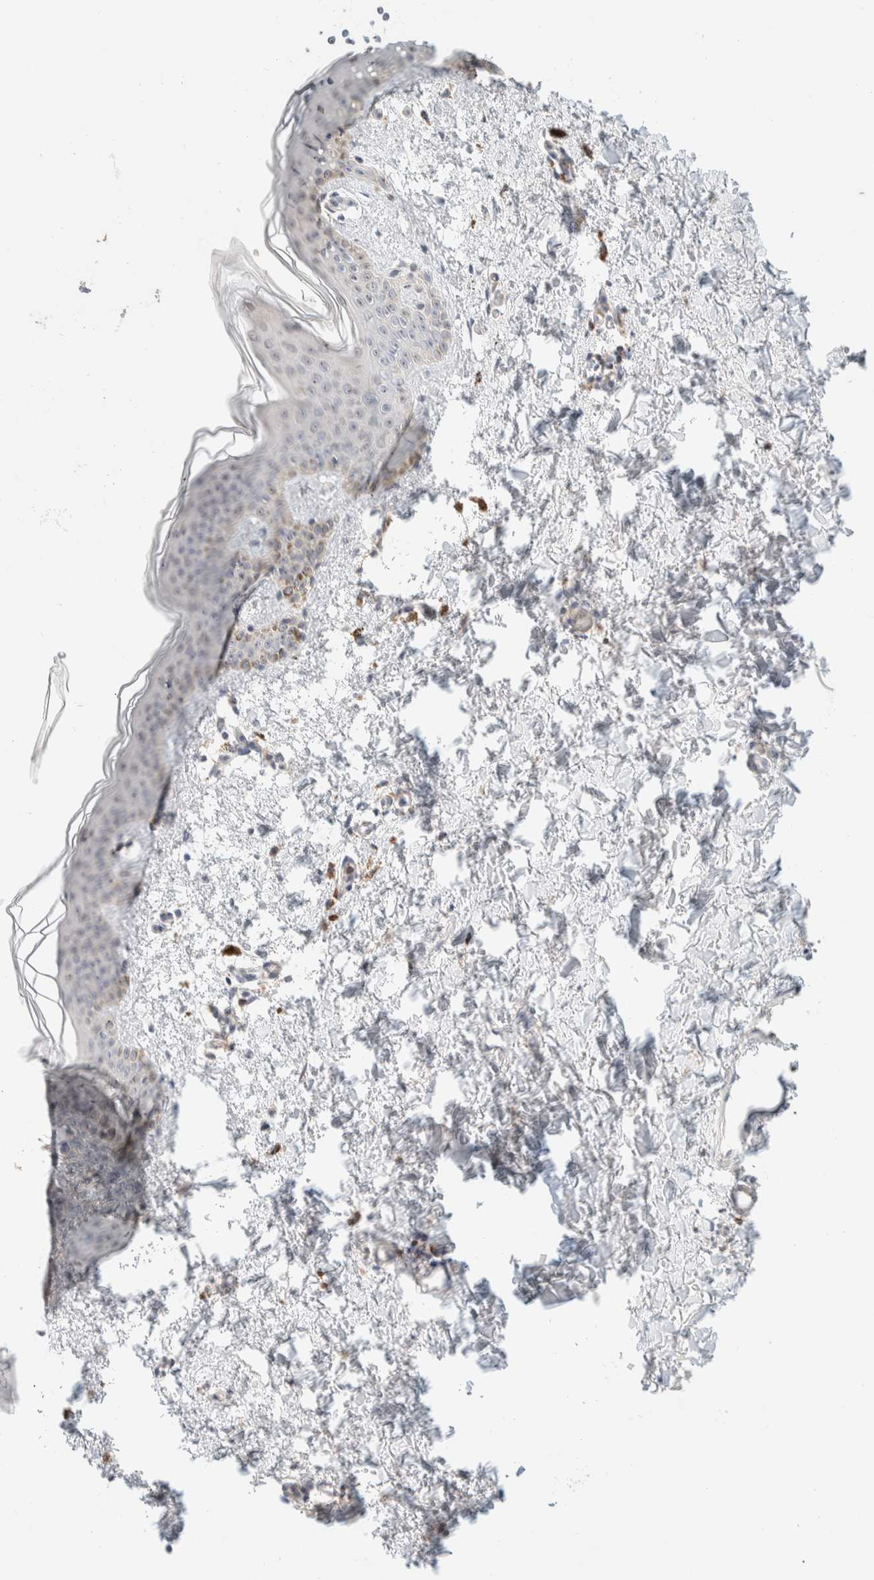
{"staining": {"intensity": "negative", "quantity": "none", "location": "none"}, "tissue": "skin", "cell_type": "Fibroblasts", "image_type": "normal", "snomed": [{"axis": "morphology", "description": "Normal tissue, NOS"}, {"axis": "topography", "description": "Skin"}], "caption": "High power microscopy image of an IHC histopathology image of unremarkable skin, revealing no significant positivity in fibroblasts.", "gene": "HDHD3", "patient": {"sex": "female", "age": 46}}